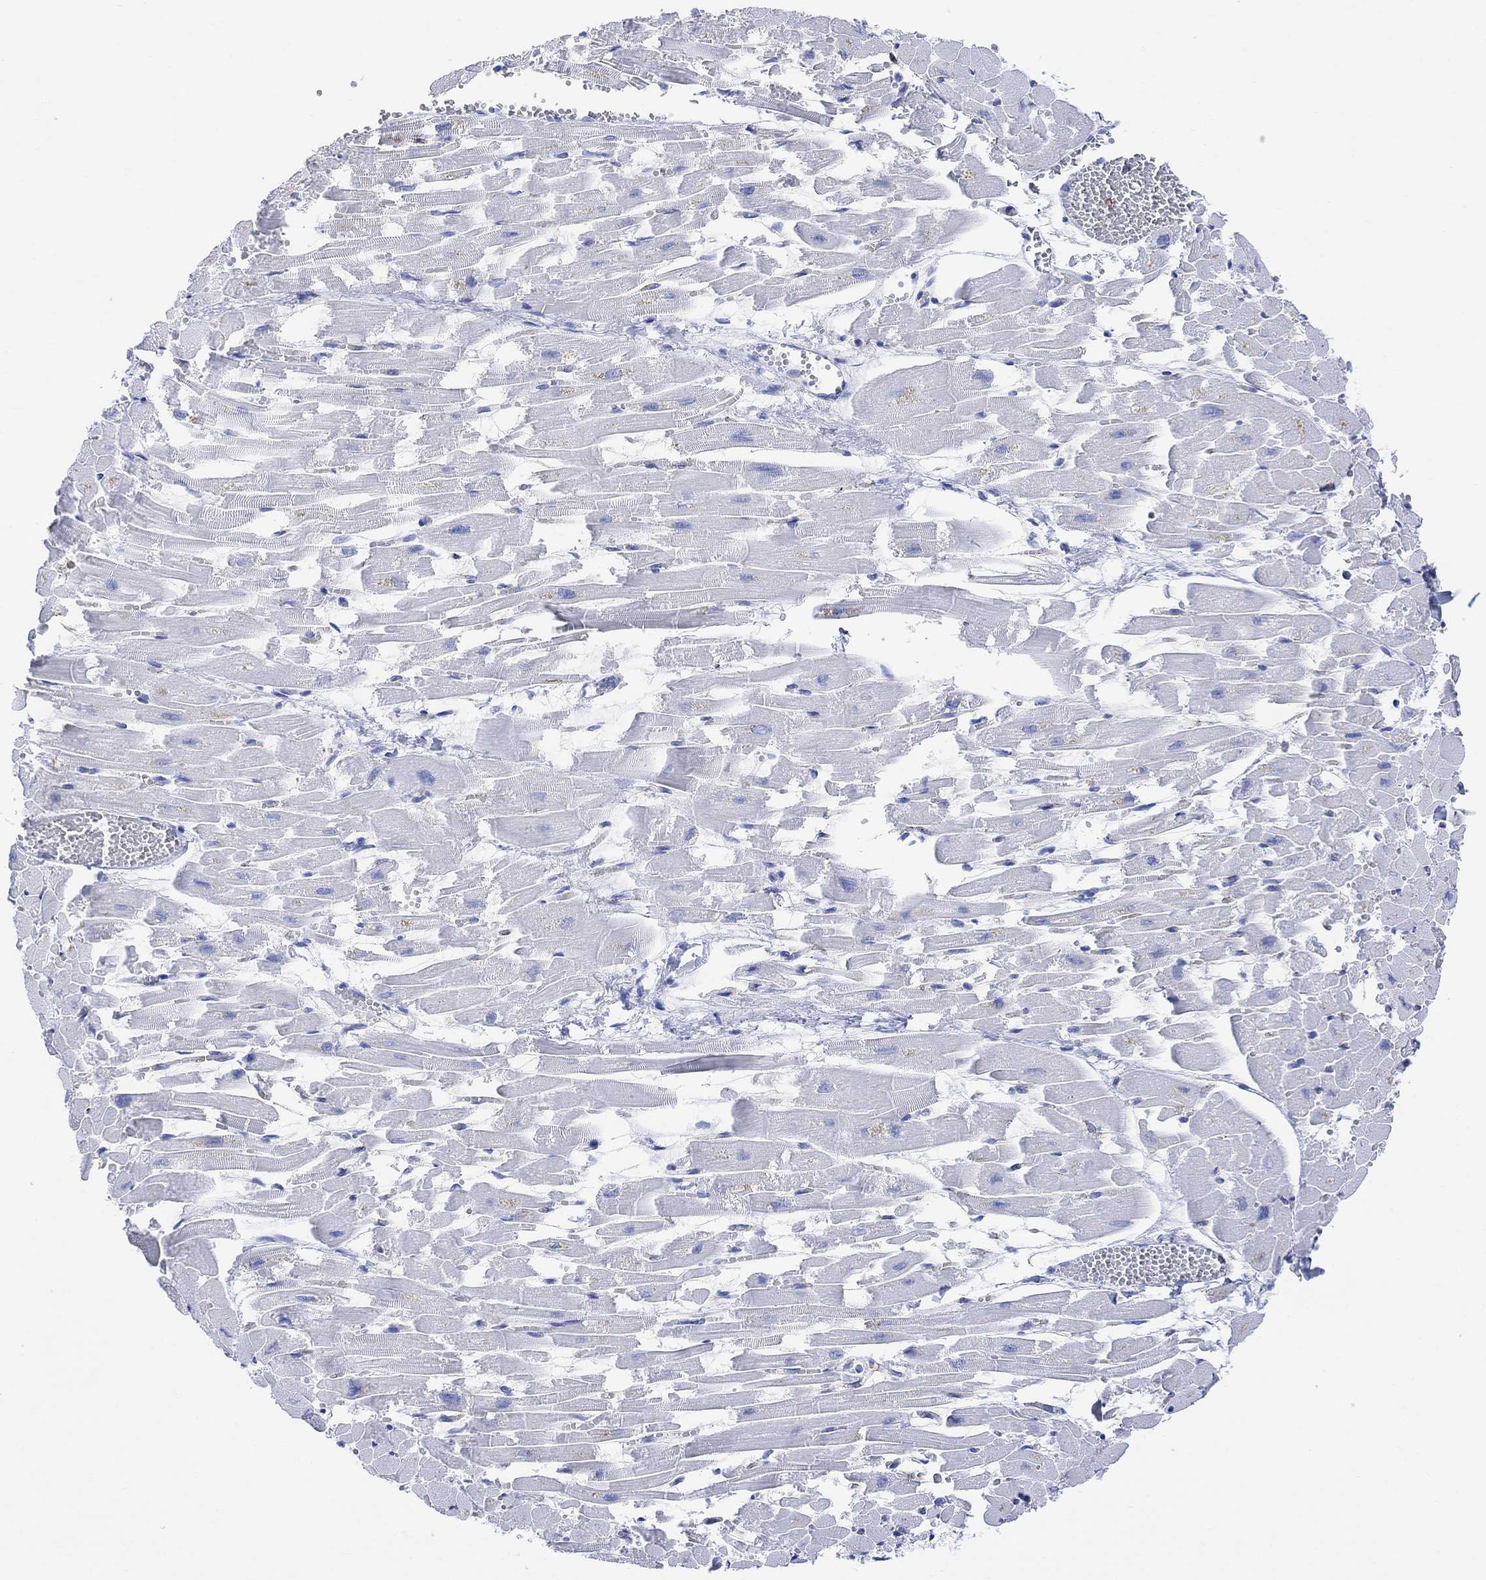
{"staining": {"intensity": "negative", "quantity": "none", "location": "none"}, "tissue": "heart muscle", "cell_type": "Cardiomyocytes", "image_type": "normal", "snomed": [{"axis": "morphology", "description": "Normal tissue, NOS"}, {"axis": "topography", "description": "Heart"}], "caption": "Cardiomyocytes show no significant expression in normal heart muscle.", "gene": "GPR65", "patient": {"sex": "female", "age": 52}}